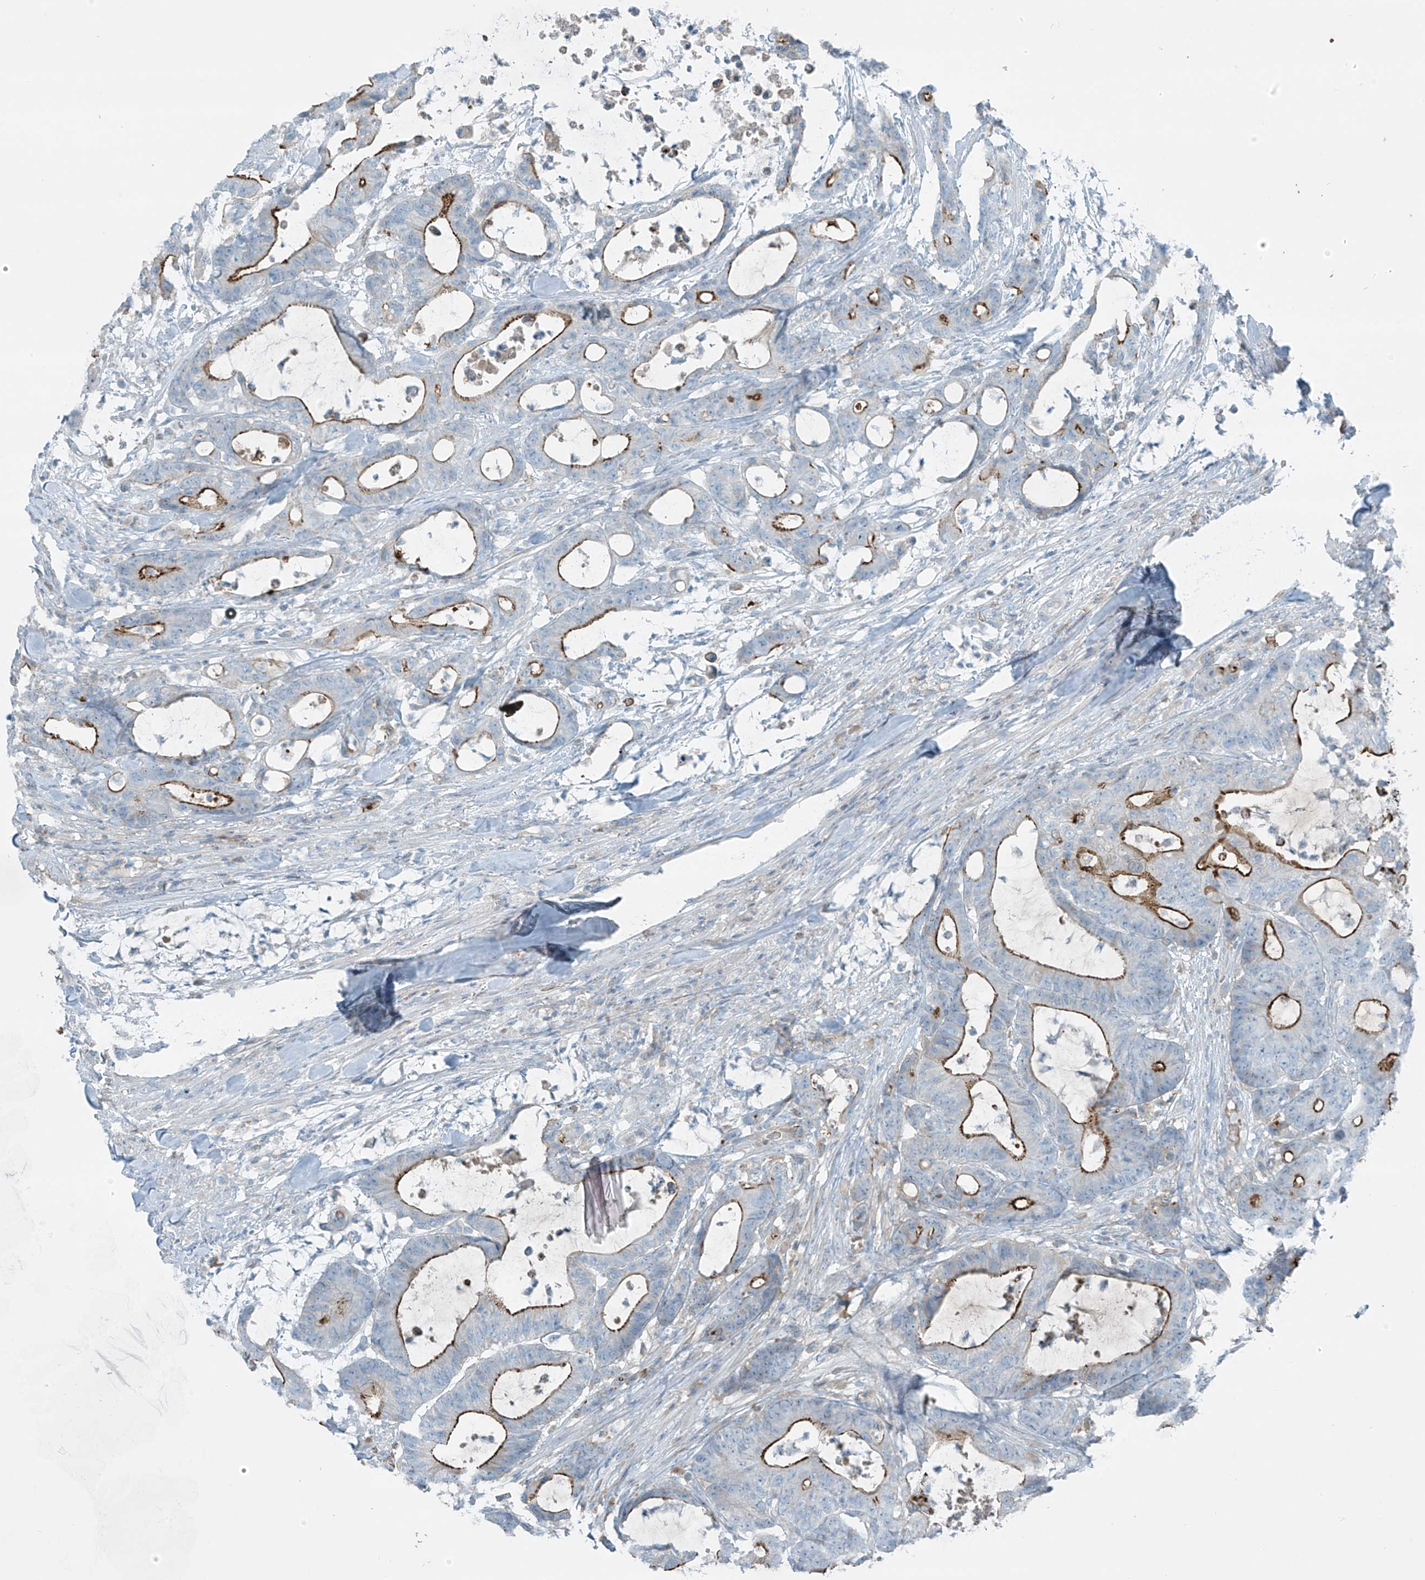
{"staining": {"intensity": "moderate", "quantity": ">75%", "location": "cytoplasmic/membranous"}, "tissue": "colorectal cancer", "cell_type": "Tumor cells", "image_type": "cancer", "snomed": [{"axis": "morphology", "description": "Adenocarcinoma, NOS"}, {"axis": "topography", "description": "Colon"}], "caption": "Protein expression analysis of human colorectal adenocarcinoma reveals moderate cytoplasmic/membranous staining in about >75% of tumor cells.", "gene": "FAM131C", "patient": {"sex": "female", "age": 84}}